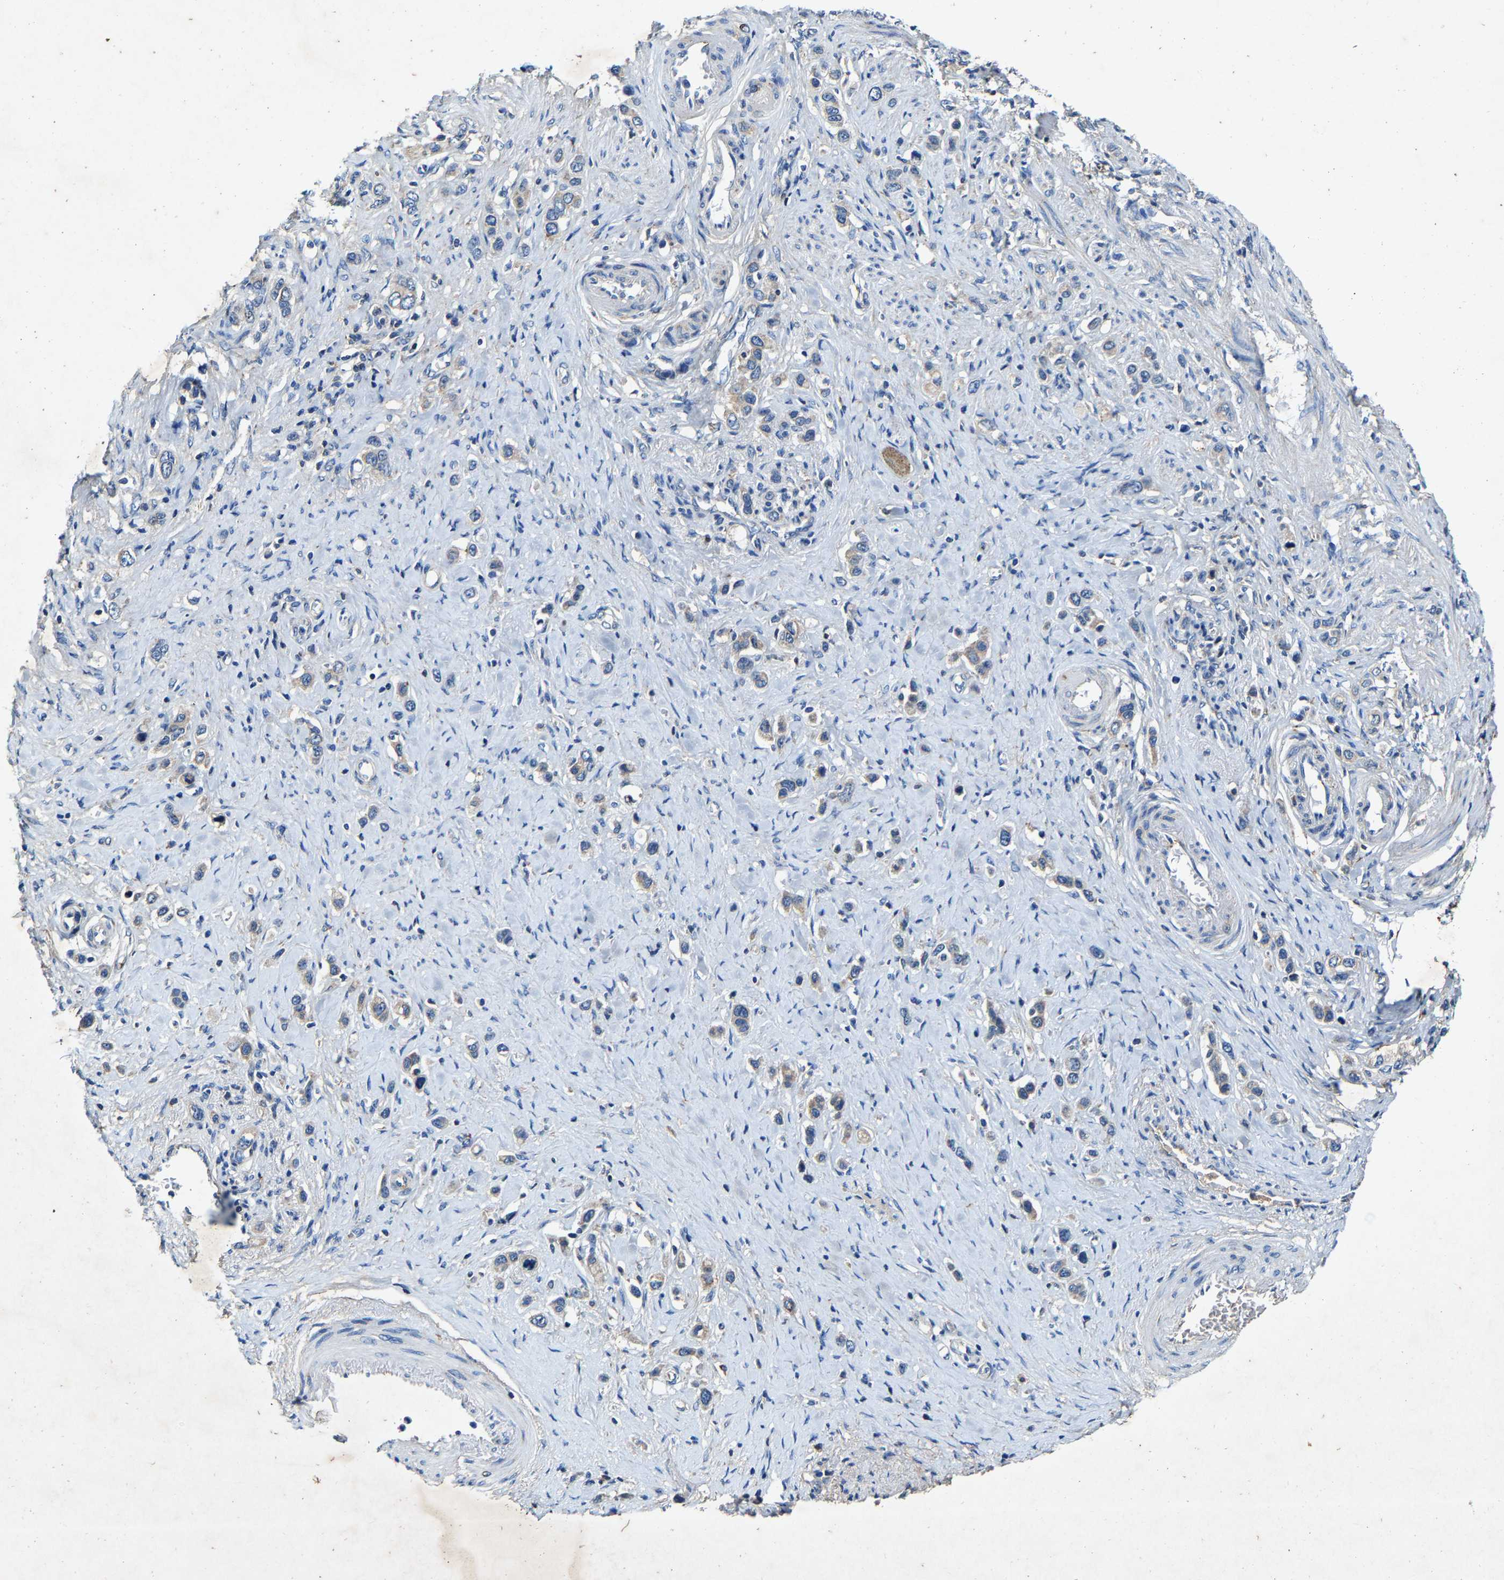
{"staining": {"intensity": "weak", "quantity": "<25%", "location": "cytoplasmic/membranous"}, "tissue": "stomach cancer", "cell_type": "Tumor cells", "image_type": "cancer", "snomed": [{"axis": "morphology", "description": "Adenocarcinoma, NOS"}, {"axis": "topography", "description": "Stomach"}], "caption": "Micrograph shows no significant protein staining in tumor cells of stomach cancer. The staining was performed using DAB to visualize the protein expression in brown, while the nuclei were stained in blue with hematoxylin (Magnification: 20x).", "gene": "SLC25A25", "patient": {"sex": "female", "age": 65}}